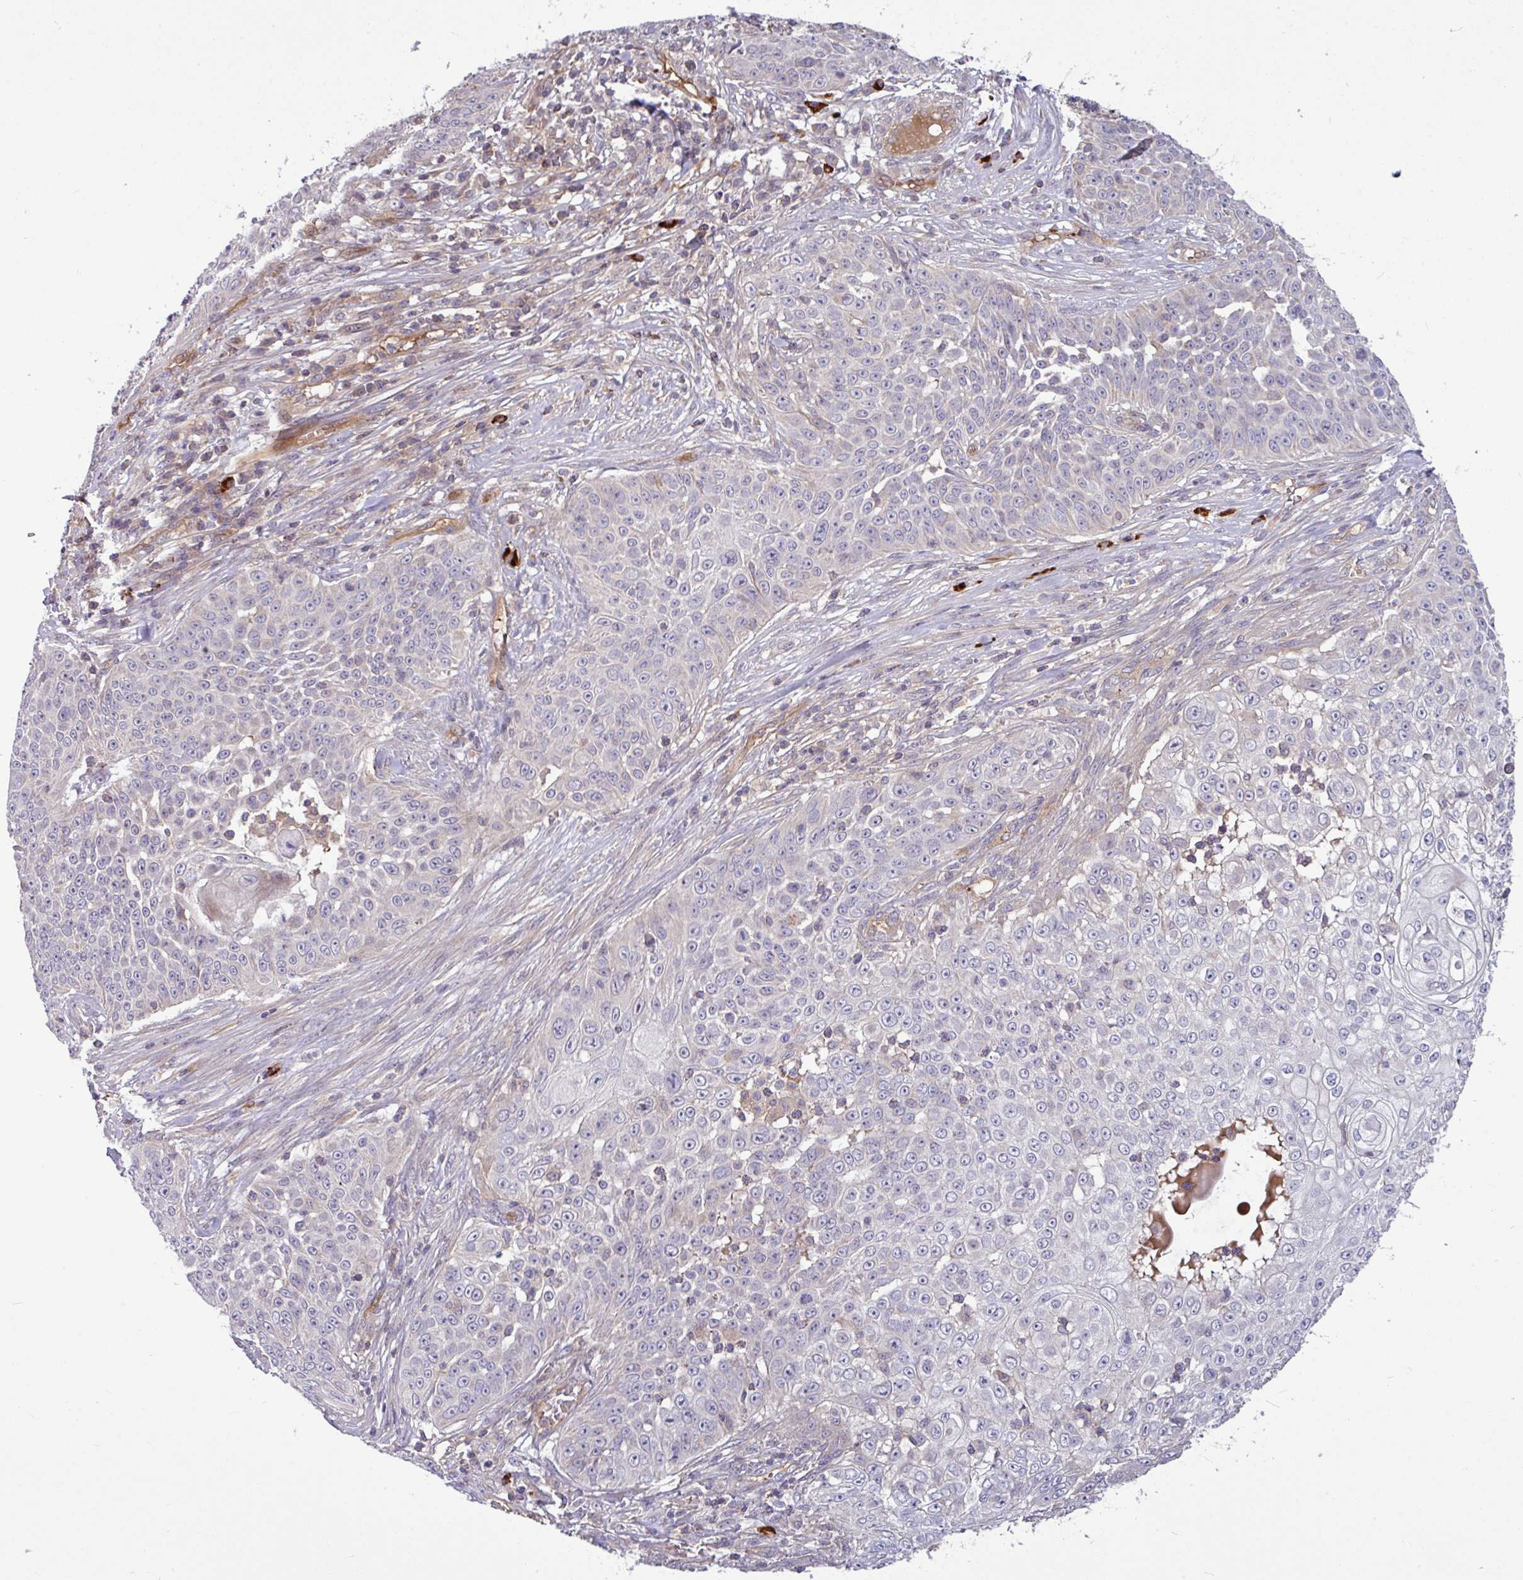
{"staining": {"intensity": "negative", "quantity": "none", "location": "none"}, "tissue": "skin cancer", "cell_type": "Tumor cells", "image_type": "cancer", "snomed": [{"axis": "morphology", "description": "Squamous cell carcinoma, NOS"}, {"axis": "topography", "description": "Skin"}], "caption": "Immunohistochemical staining of squamous cell carcinoma (skin) exhibits no significant staining in tumor cells.", "gene": "B4GALNT4", "patient": {"sex": "male", "age": 24}}